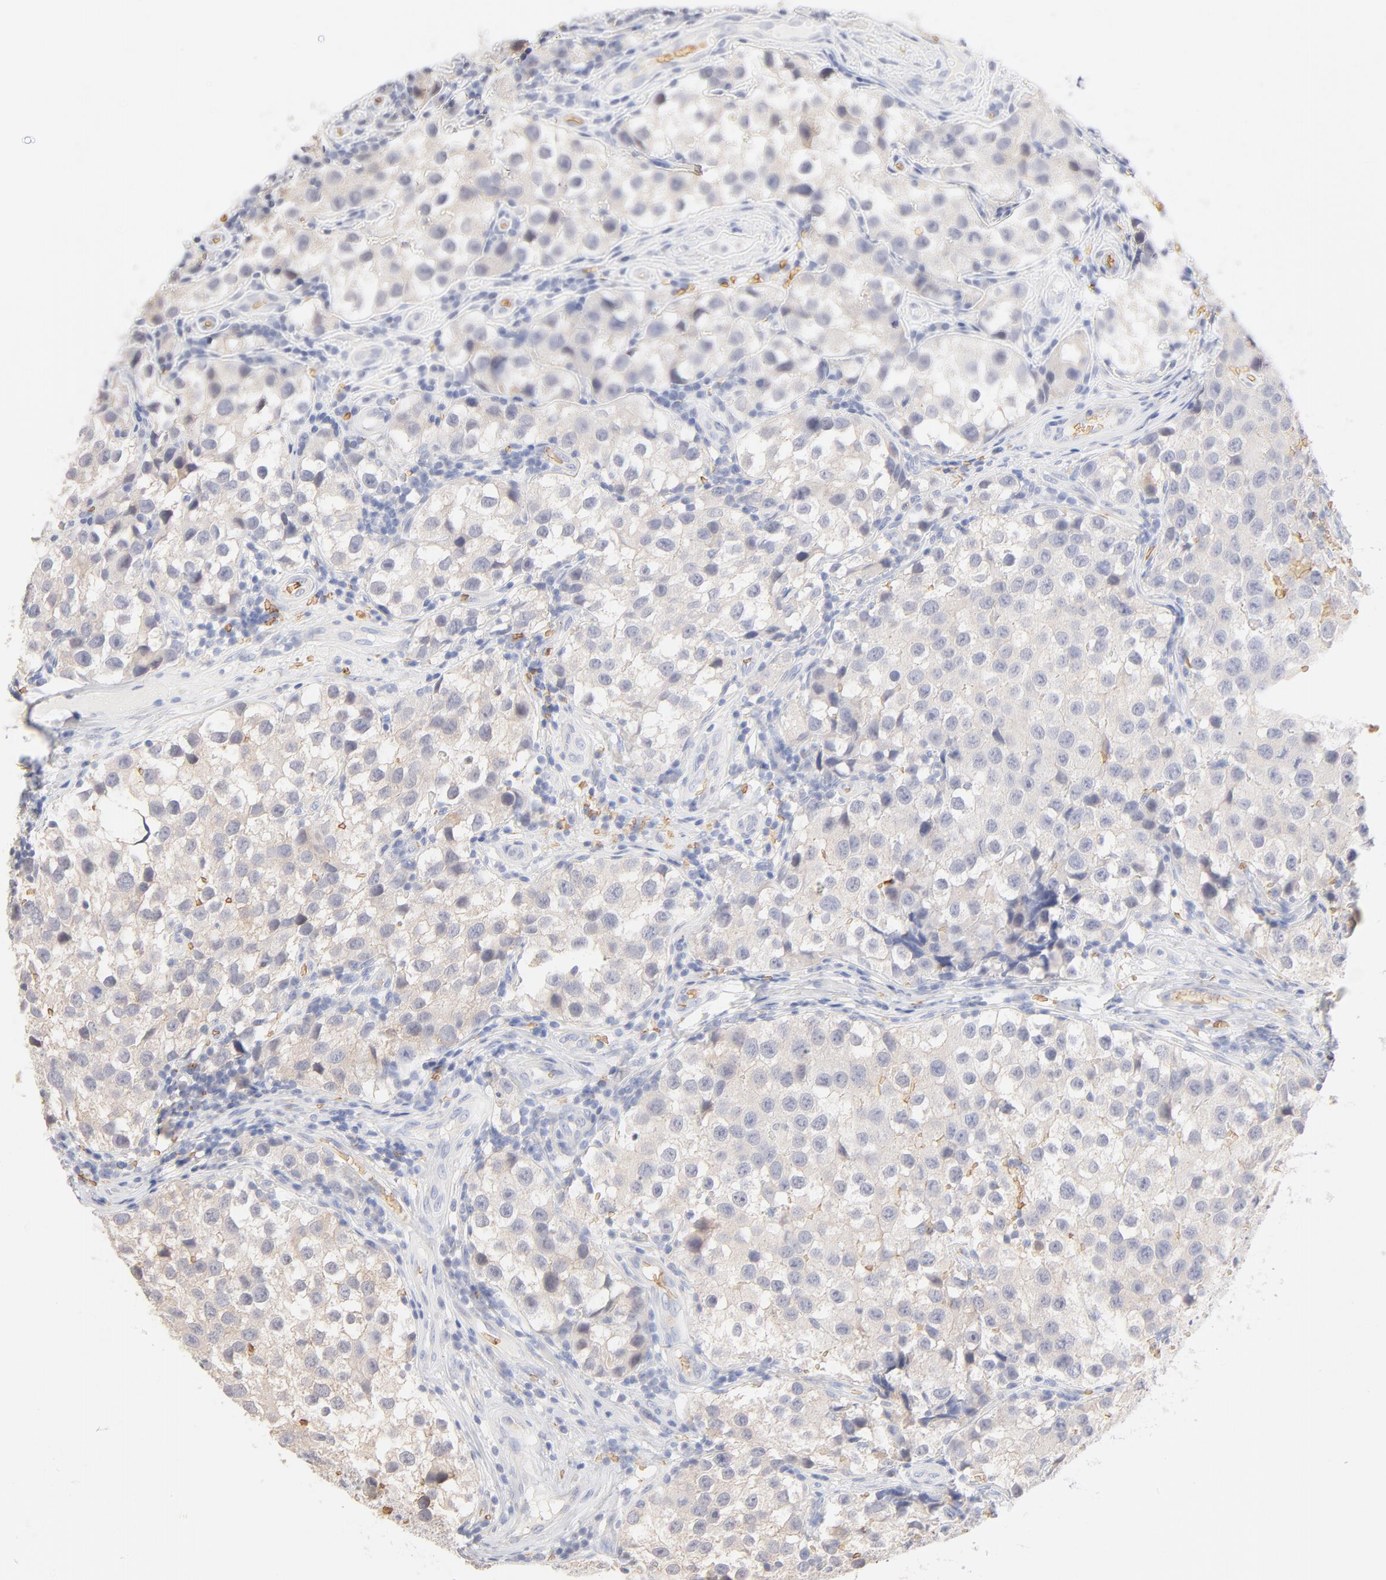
{"staining": {"intensity": "weak", "quantity": ">75%", "location": "cytoplasmic/membranous"}, "tissue": "testis cancer", "cell_type": "Tumor cells", "image_type": "cancer", "snomed": [{"axis": "morphology", "description": "Seminoma, NOS"}, {"axis": "topography", "description": "Testis"}], "caption": "DAB immunohistochemical staining of testis cancer demonstrates weak cytoplasmic/membranous protein expression in approximately >75% of tumor cells.", "gene": "SPTB", "patient": {"sex": "male", "age": 39}}